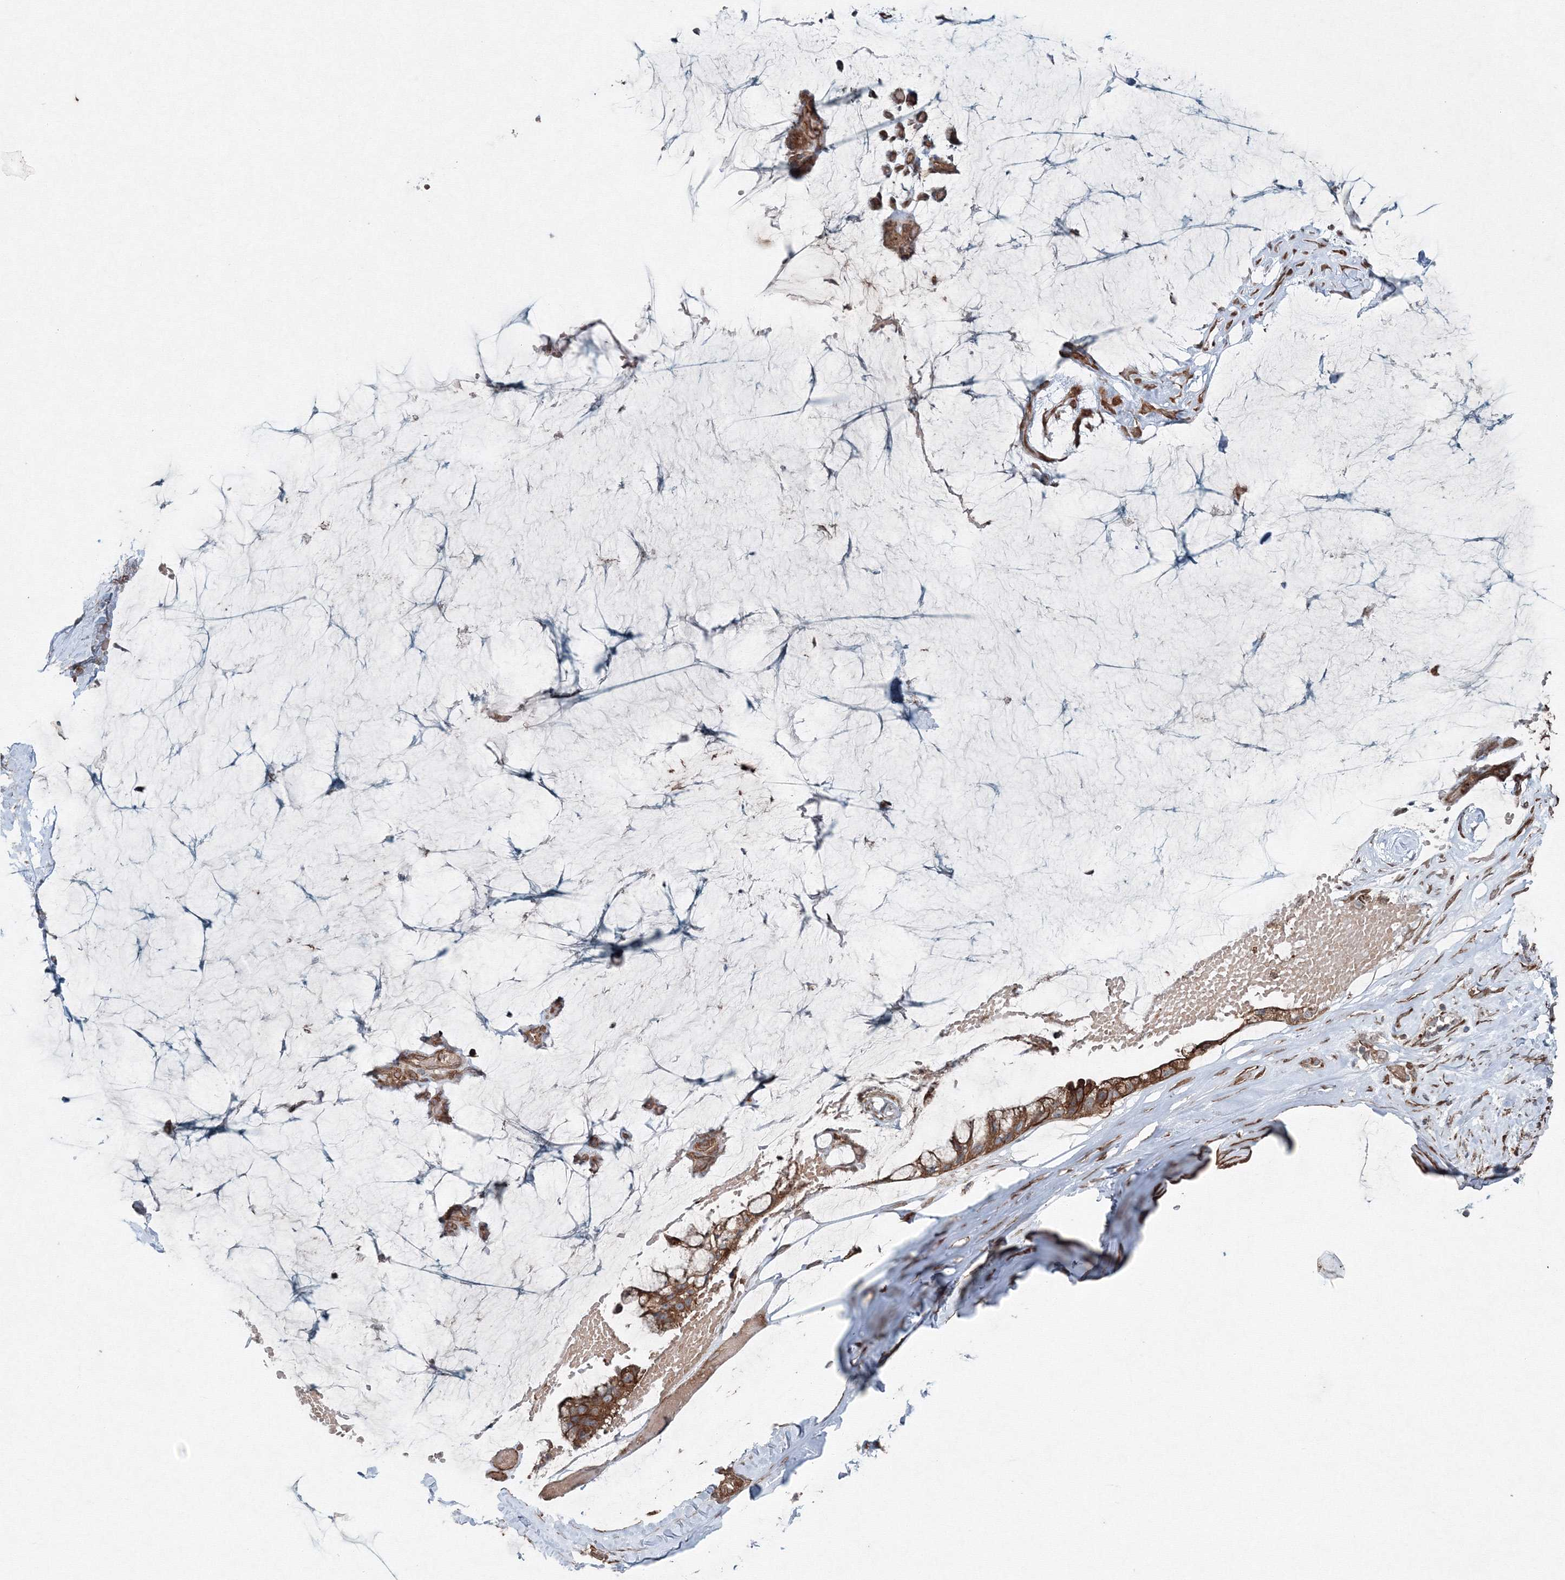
{"staining": {"intensity": "strong", "quantity": ">75%", "location": "cytoplasmic/membranous"}, "tissue": "ovarian cancer", "cell_type": "Tumor cells", "image_type": "cancer", "snomed": [{"axis": "morphology", "description": "Cystadenocarcinoma, mucinous, NOS"}, {"axis": "topography", "description": "Ovary"}], "caption": "Protein expression analysis of human ovarian mucinous cystadenocarcinoma reveals strong cytoplasmic/membranous staining in about >75% of tumor cells.", "gene": "COPS7B", "patient": {"sex": "female", "age": 39}}